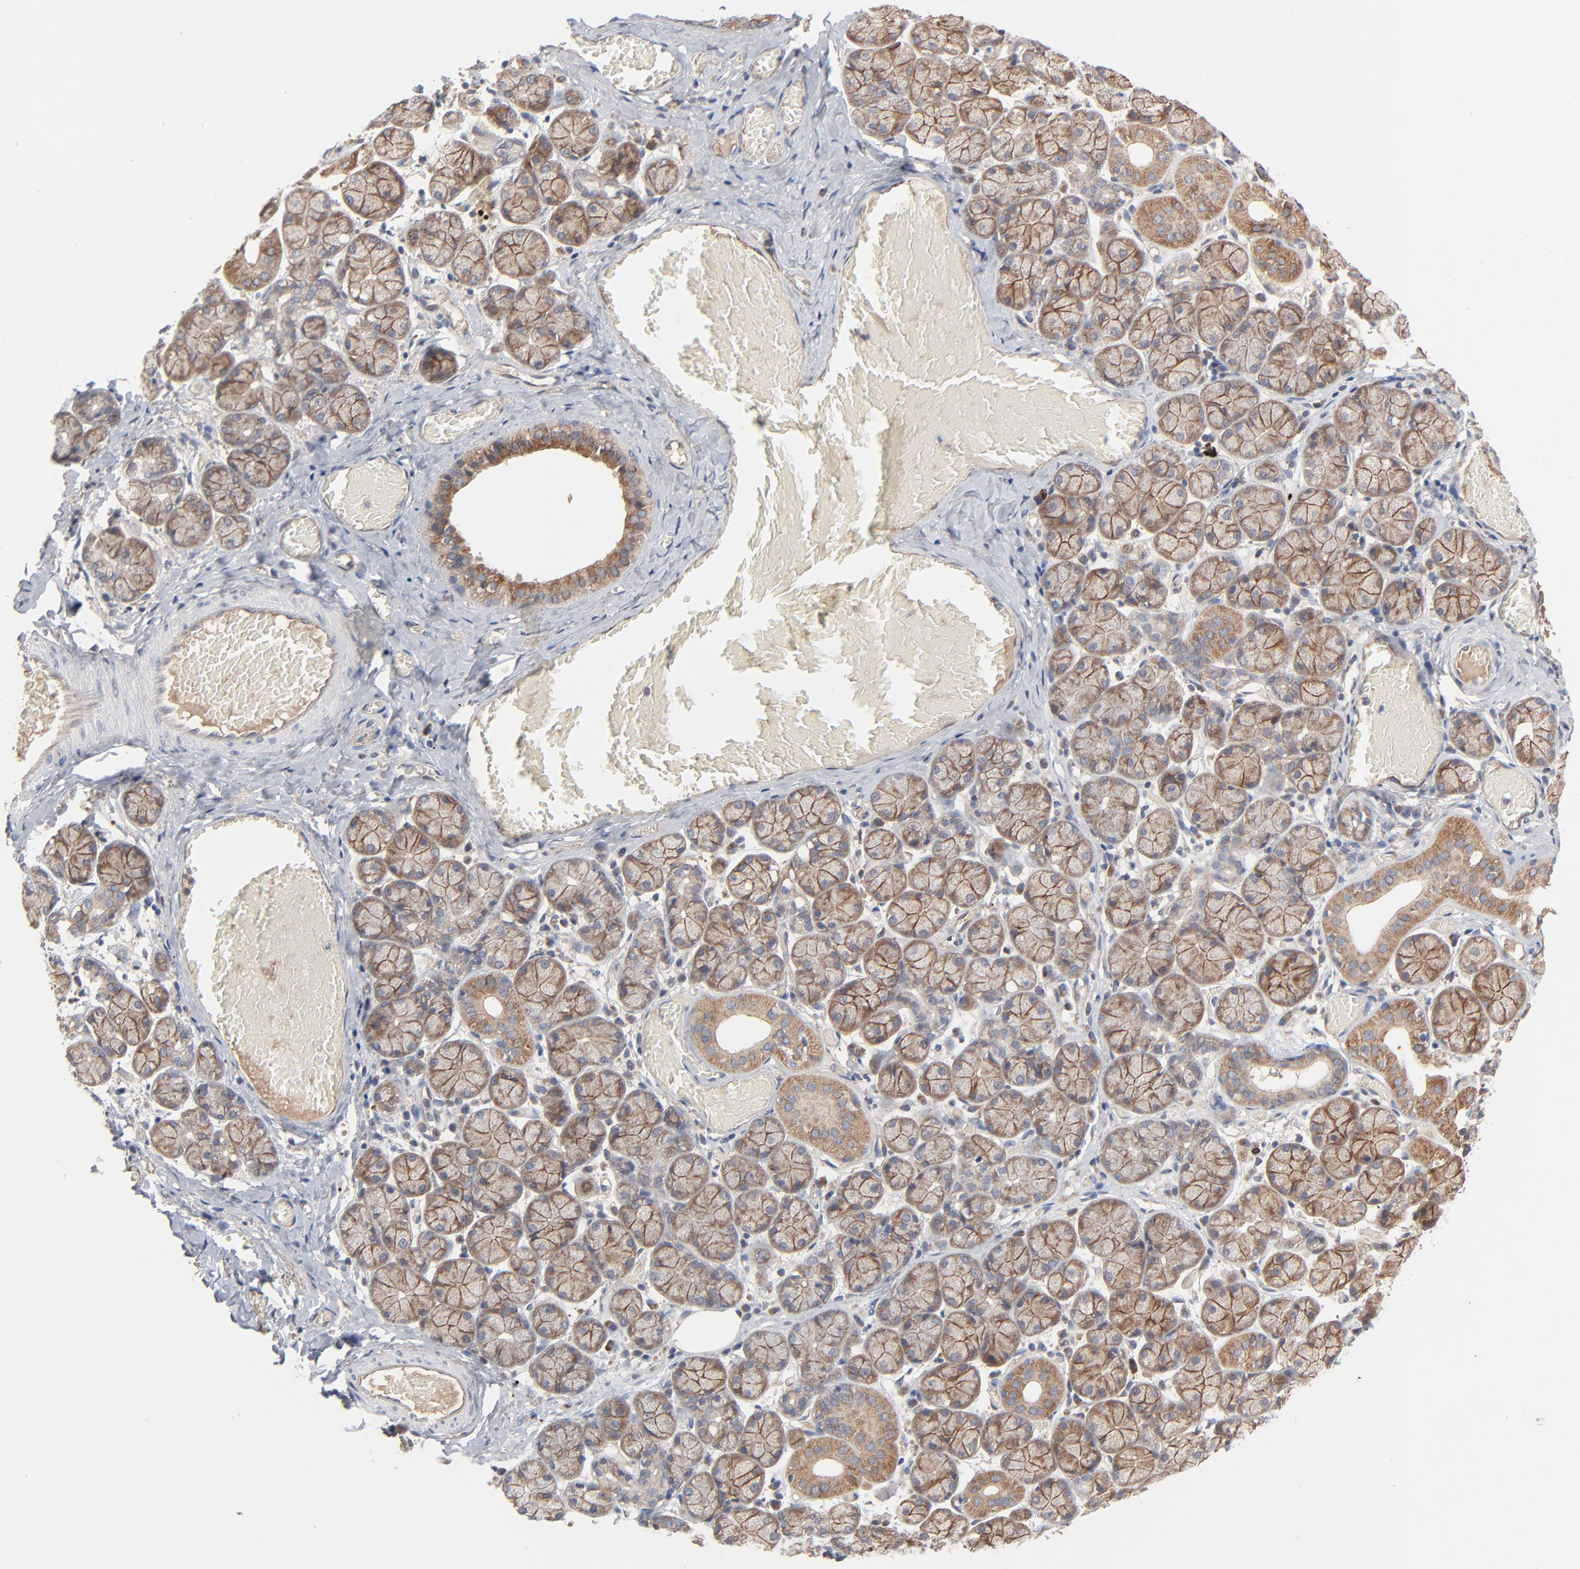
{"staining": {"intensity": "strong", "quantity": ">75%", "location": "cytoplasmic/membranous"}, "tissue": "salivary gland", "cell_type": "Glandular cells", "image_type": "normal", "snomed": [{"axis": "morphology", "description": "Normal tissue, NOS"}, {"axis": "topography", "description": "Salivary gland"}], "caption": "The immunohistochemical stain highlights strong cytoplasmic/membranous staining in glandular cells of unremarkable salivary gland.", "gene": "ABLIM3", "patient": {"sex": "female", "age": 24}}